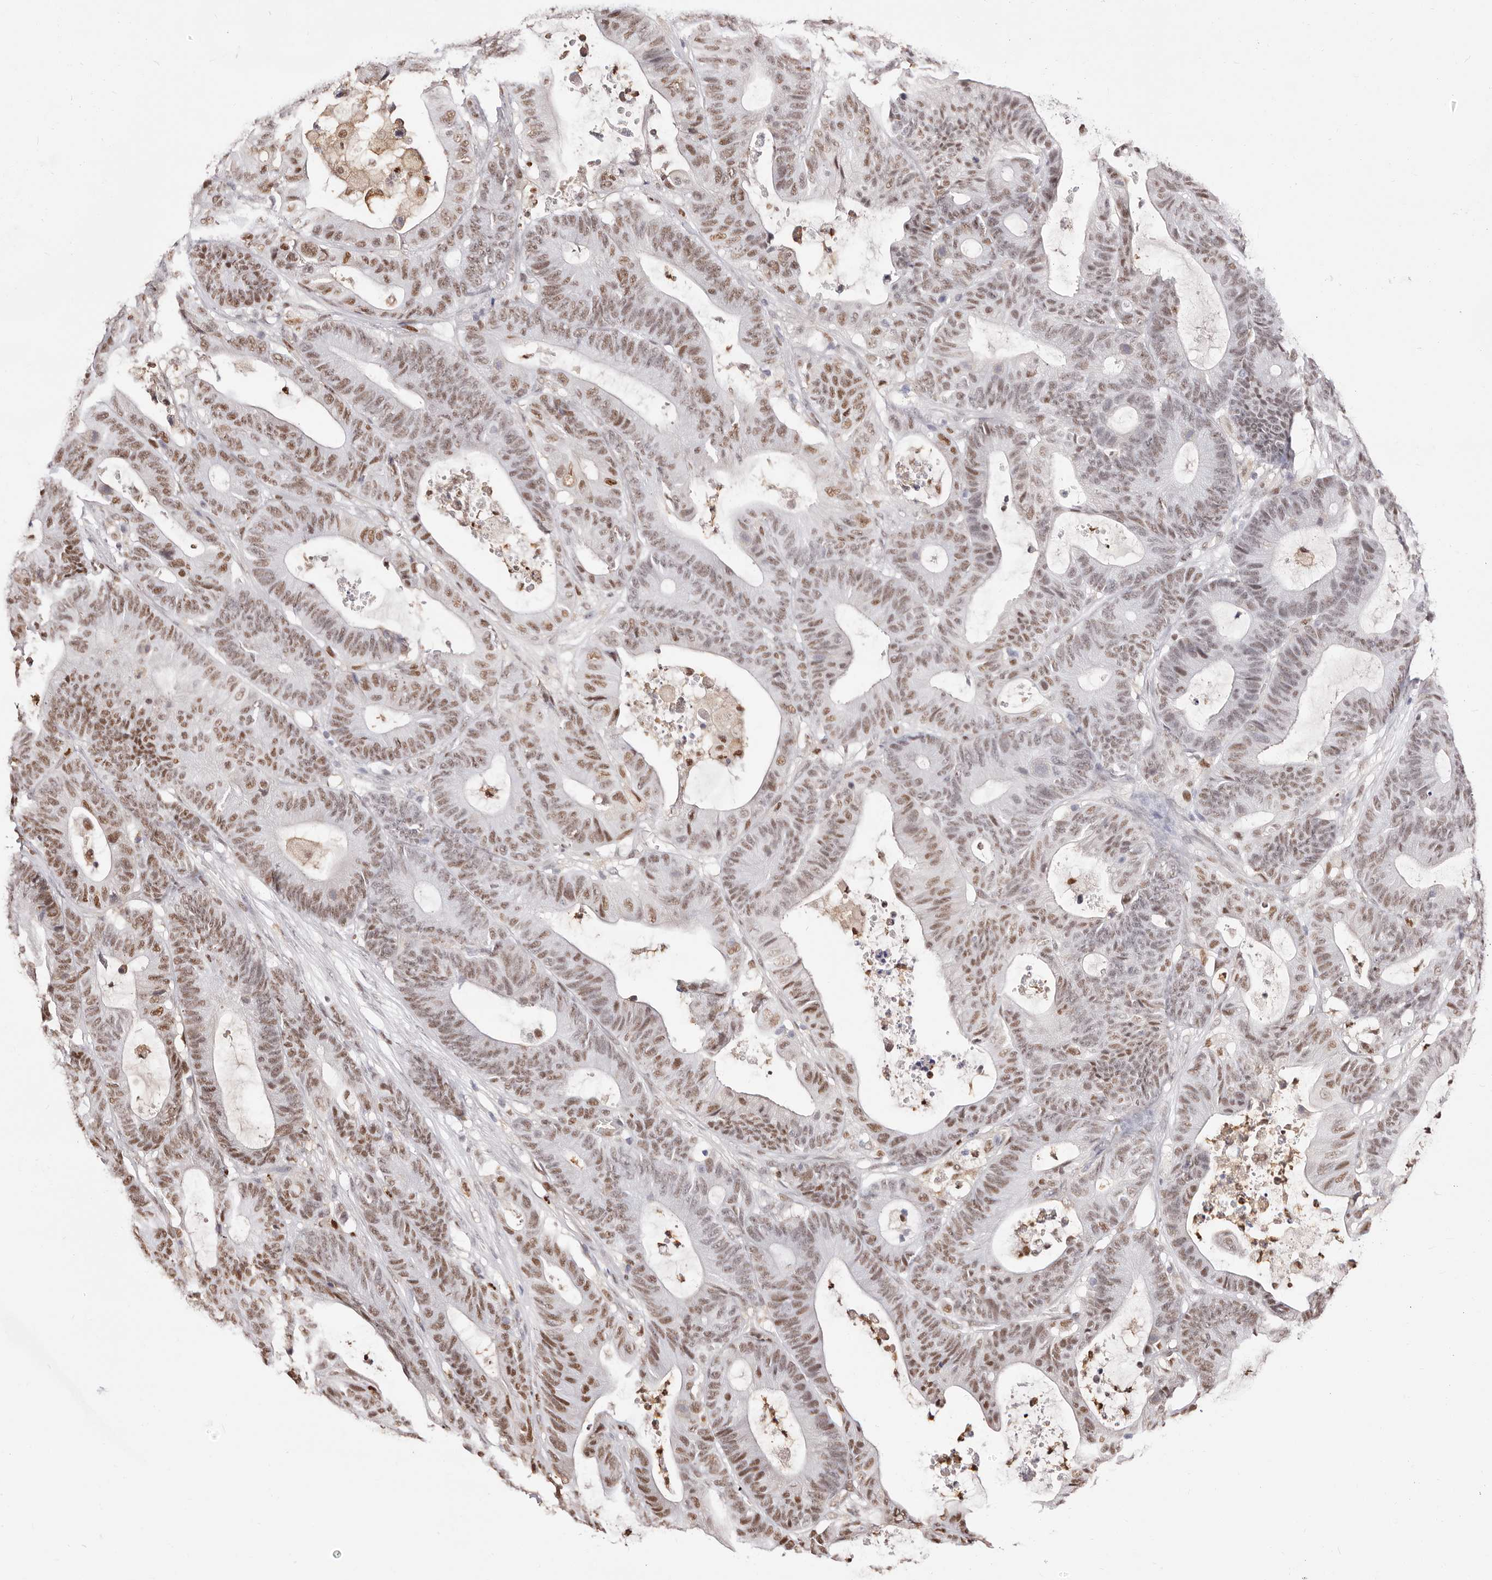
{"staining": {"intensity": "moderate", "quantity": ">75%", "location": "nuclear"}, "tissue": "colorectal cancer", "cell_type": "Tumor cells", "image_type": "cancer", "snomed": [{"axis": "morphology", "description": "Adenocarcinoma, NOS"}, {"axis": "topography", "description": "Colon"}], "caption": "Immunohistochemistry (IHC) histopathology image of neoplastic tissue: human colorectal adenocarcinoma stained using IHC displays medium levels of moderate protein expression localized specifically in the nuclear of tumor cells, appearing as a nuclear brown color.", "gene": "TKT", "patient": {"sex": "female", "age": 84}}